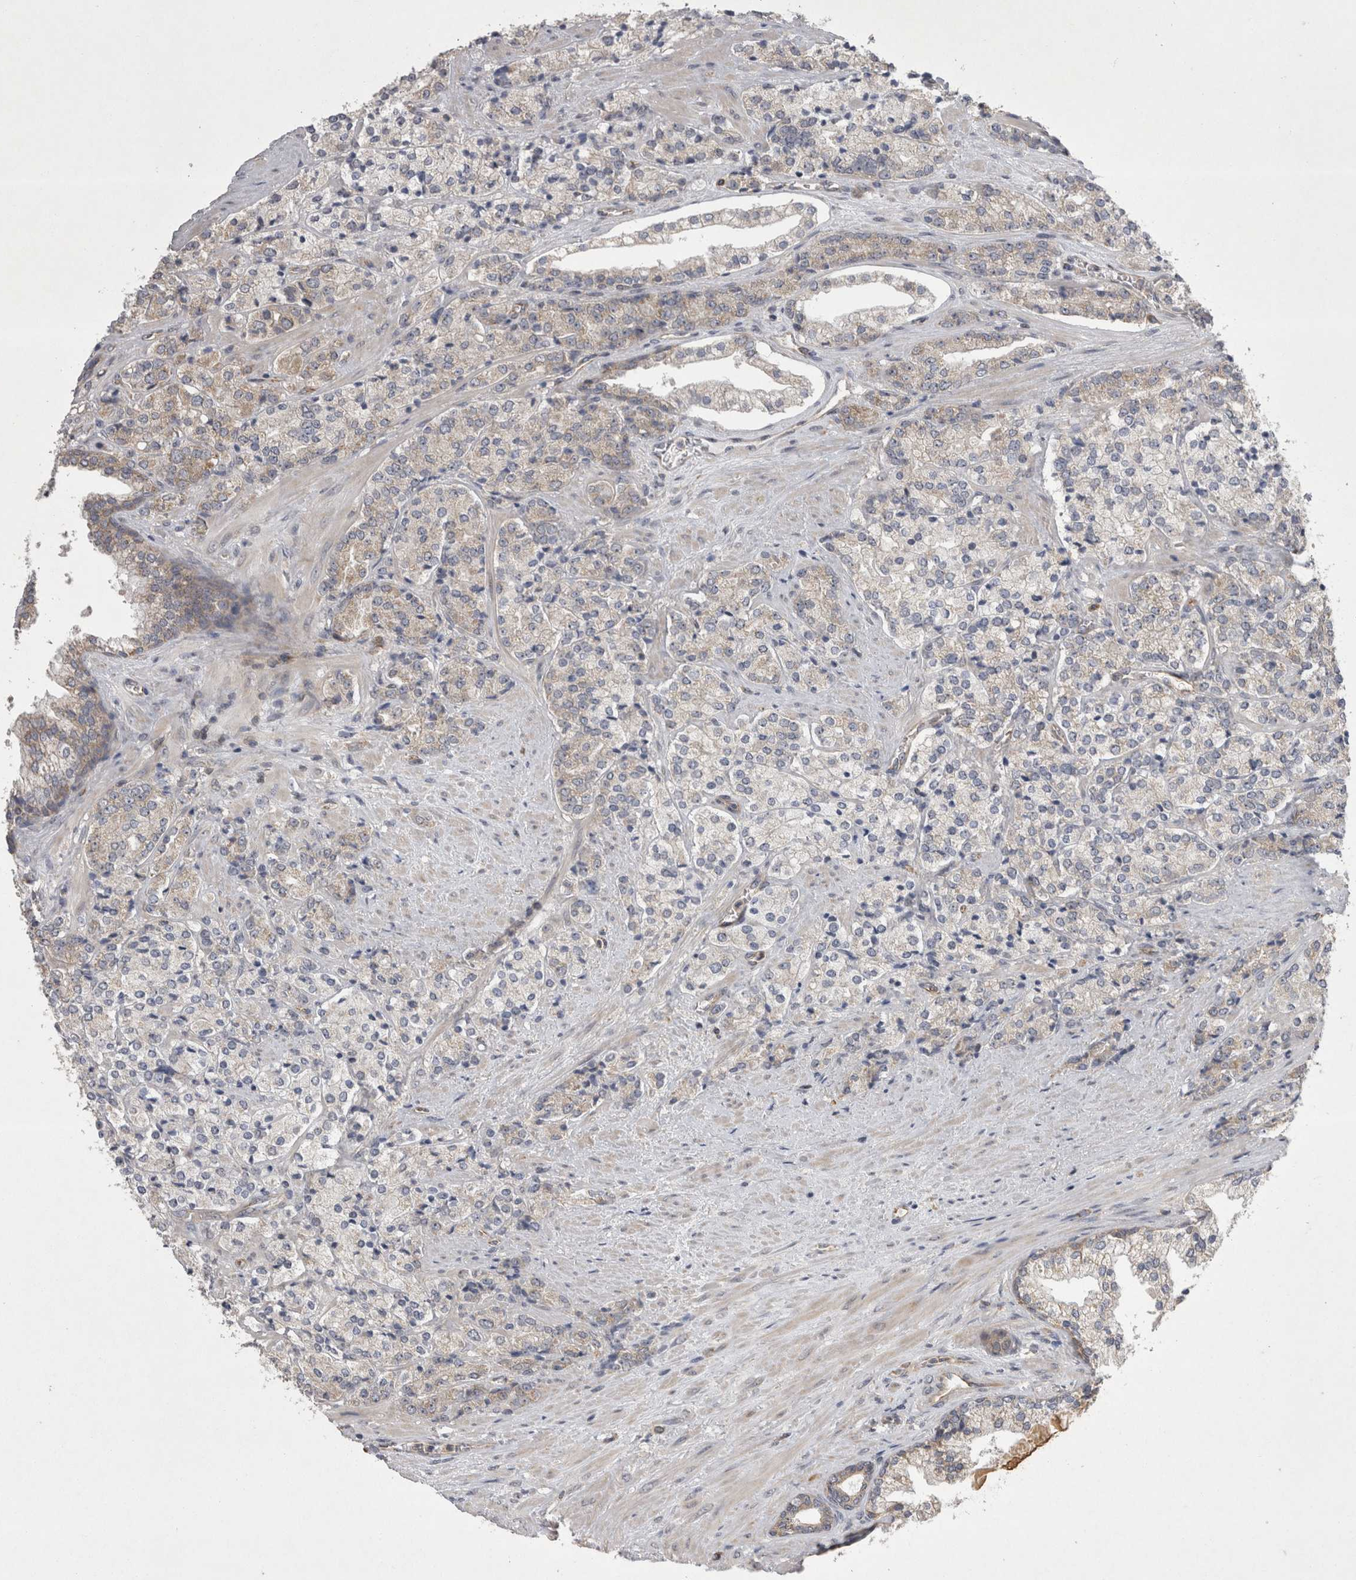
{"staining": {"intensity": "weak", "quantity": "<25%", "location": "cytoplasmic/membranous"}, "tissue": "prostate cancer", "cell_type": "Tumor cells", "image_type": "cancer", "snomed": [{"axis": "morphology", "description": "Adenocarcinoma, High grade"}, {"axis": "topography", "description": "Prostate"}], "caption": "There is no significant expression in tumor cells of prostate cancer (adenocarcinoma (high-grade)). (IHC, brightfield microscopy, high magnification).", "gene": "TSPOAP1", "patient": {"sex": "male", "age": 71}}